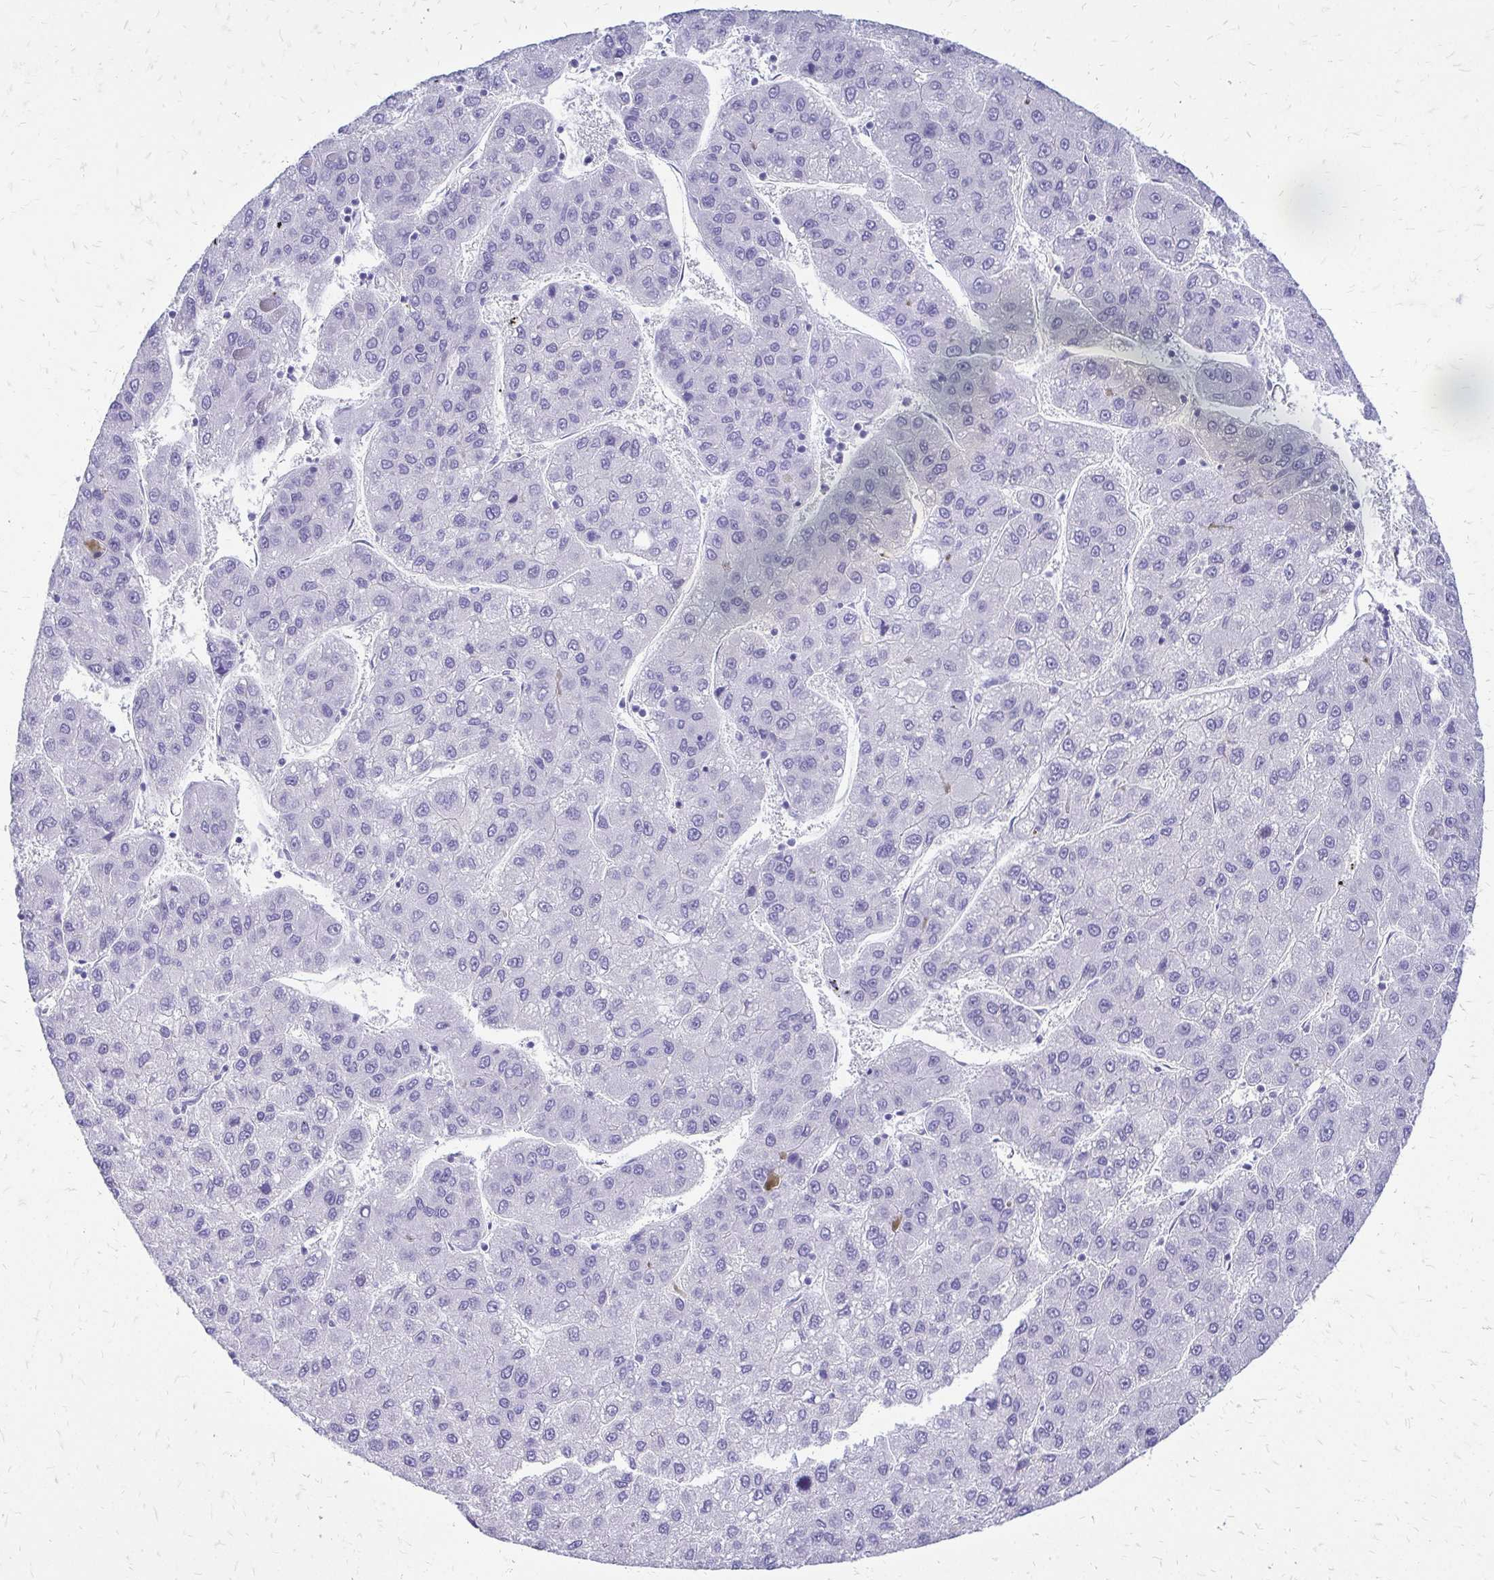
{"staining": {"intensity": "negative", "quantity": "none", "location": "none"}, "tissue": "liver cancer", "cell_type": "Tumor cells", "image_type": "cancer", "snomed": [{"axis": "morphology", "description": "Carcinoma, Hepatocellular, NOS"}, {"axis": "topography", "description": "Liver"}], "caption": "Immunohistochemistry (IHC) of liver cancer (hepatocellular carcinoma) exhibits no positivity in tumor cells.", "gene": "SLC32A1", "patient": {"sex": "female", "age": 82}}